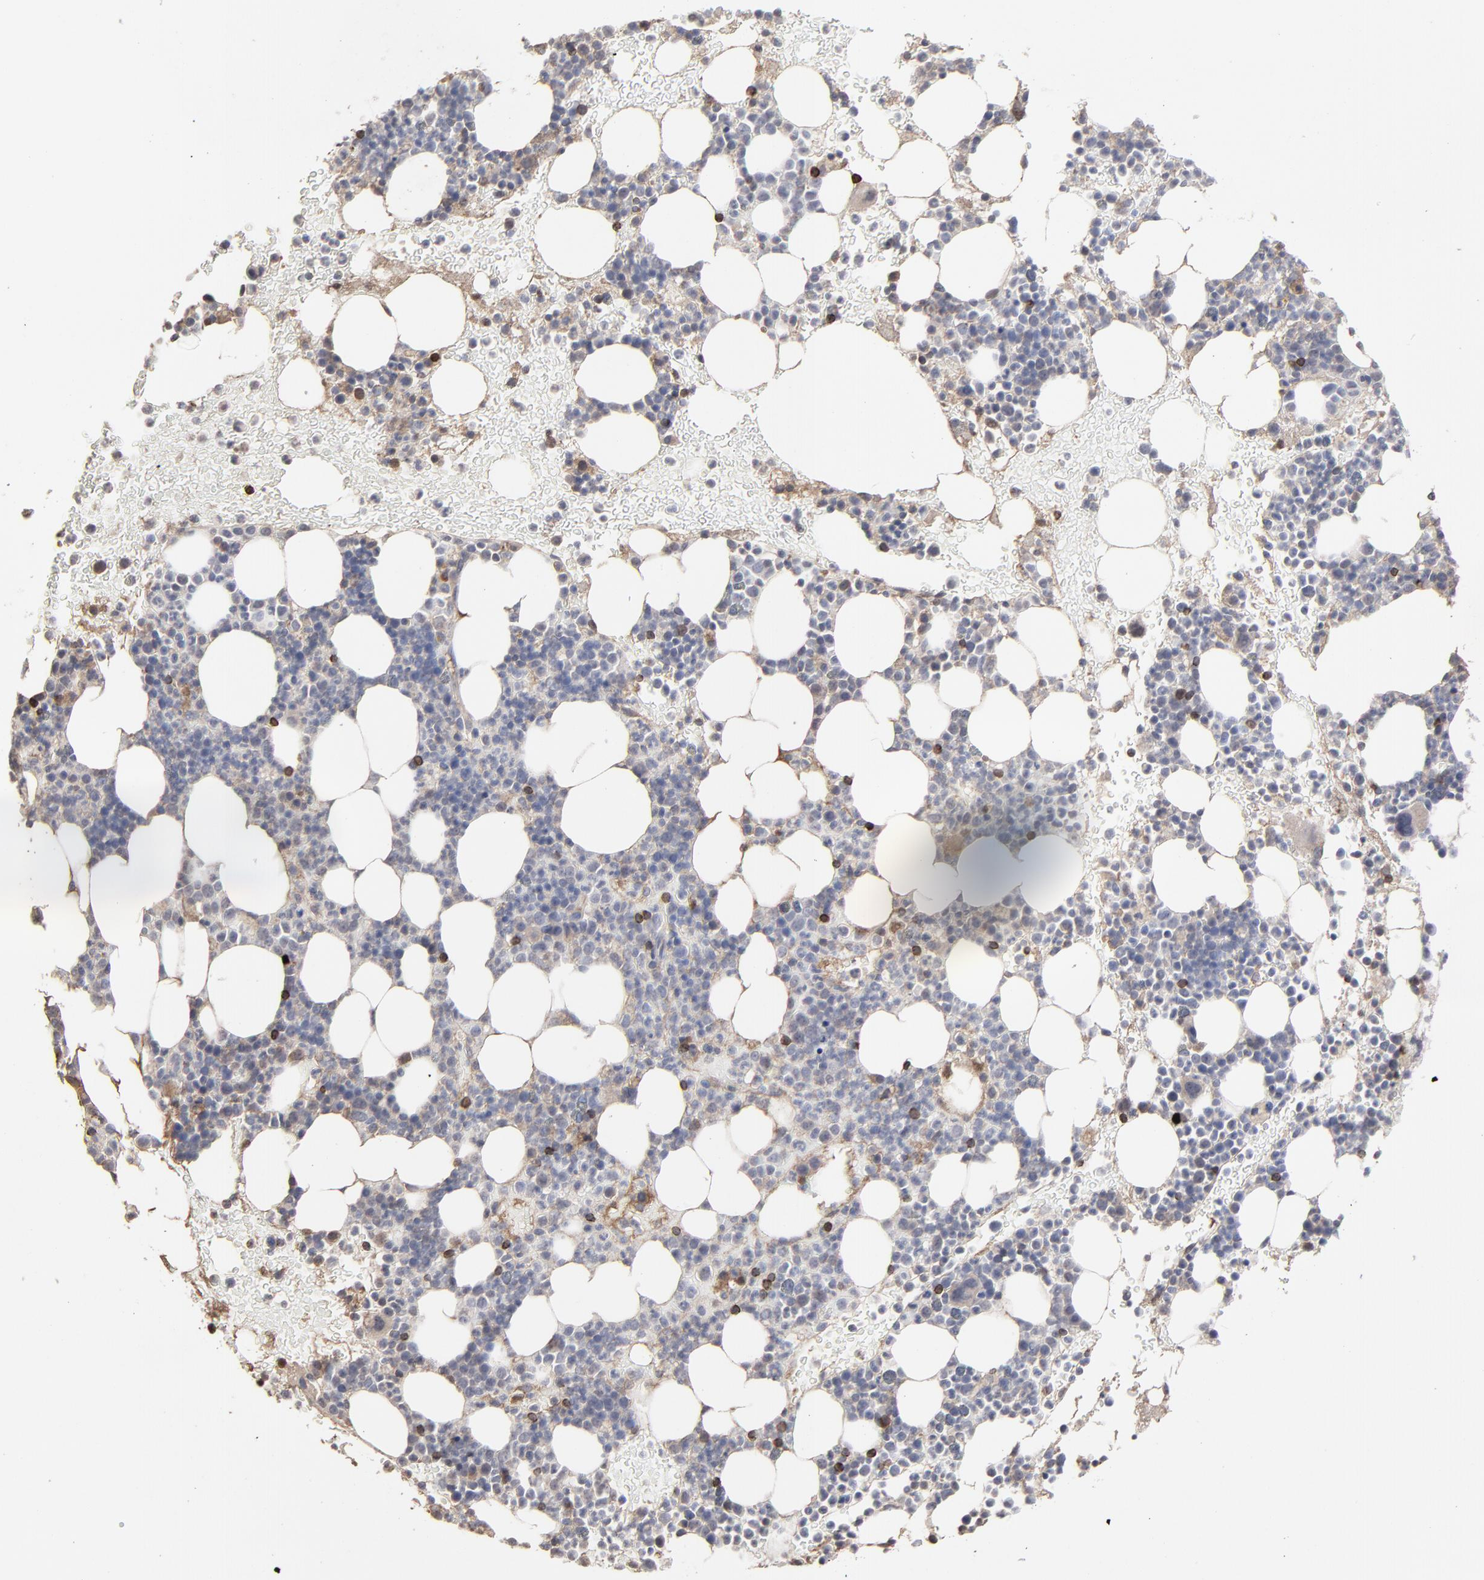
{"staining": {"intensity": "strong", "quantity": "25%-75%", "location": "cytoplasmic/membranous"}, "tissue": "bone marrow", "cell_type": "Hematopoietic cells", "image_type": "normal", "snomed": [{"axis": "morphology", "description": "Normal tissue, NOS"}, {"axis": "topography", "description": "Bone marrow"}], "caption": "Immunohistochemical staining of unremarkable human bone marrow reveals 25%-75% levels of strong cytoplasmic/membranous protein expression in about 25%-75% of hematopoietic cells.", "gene": "VPREB3", "patient": {"sex": "male", "age": 17}}